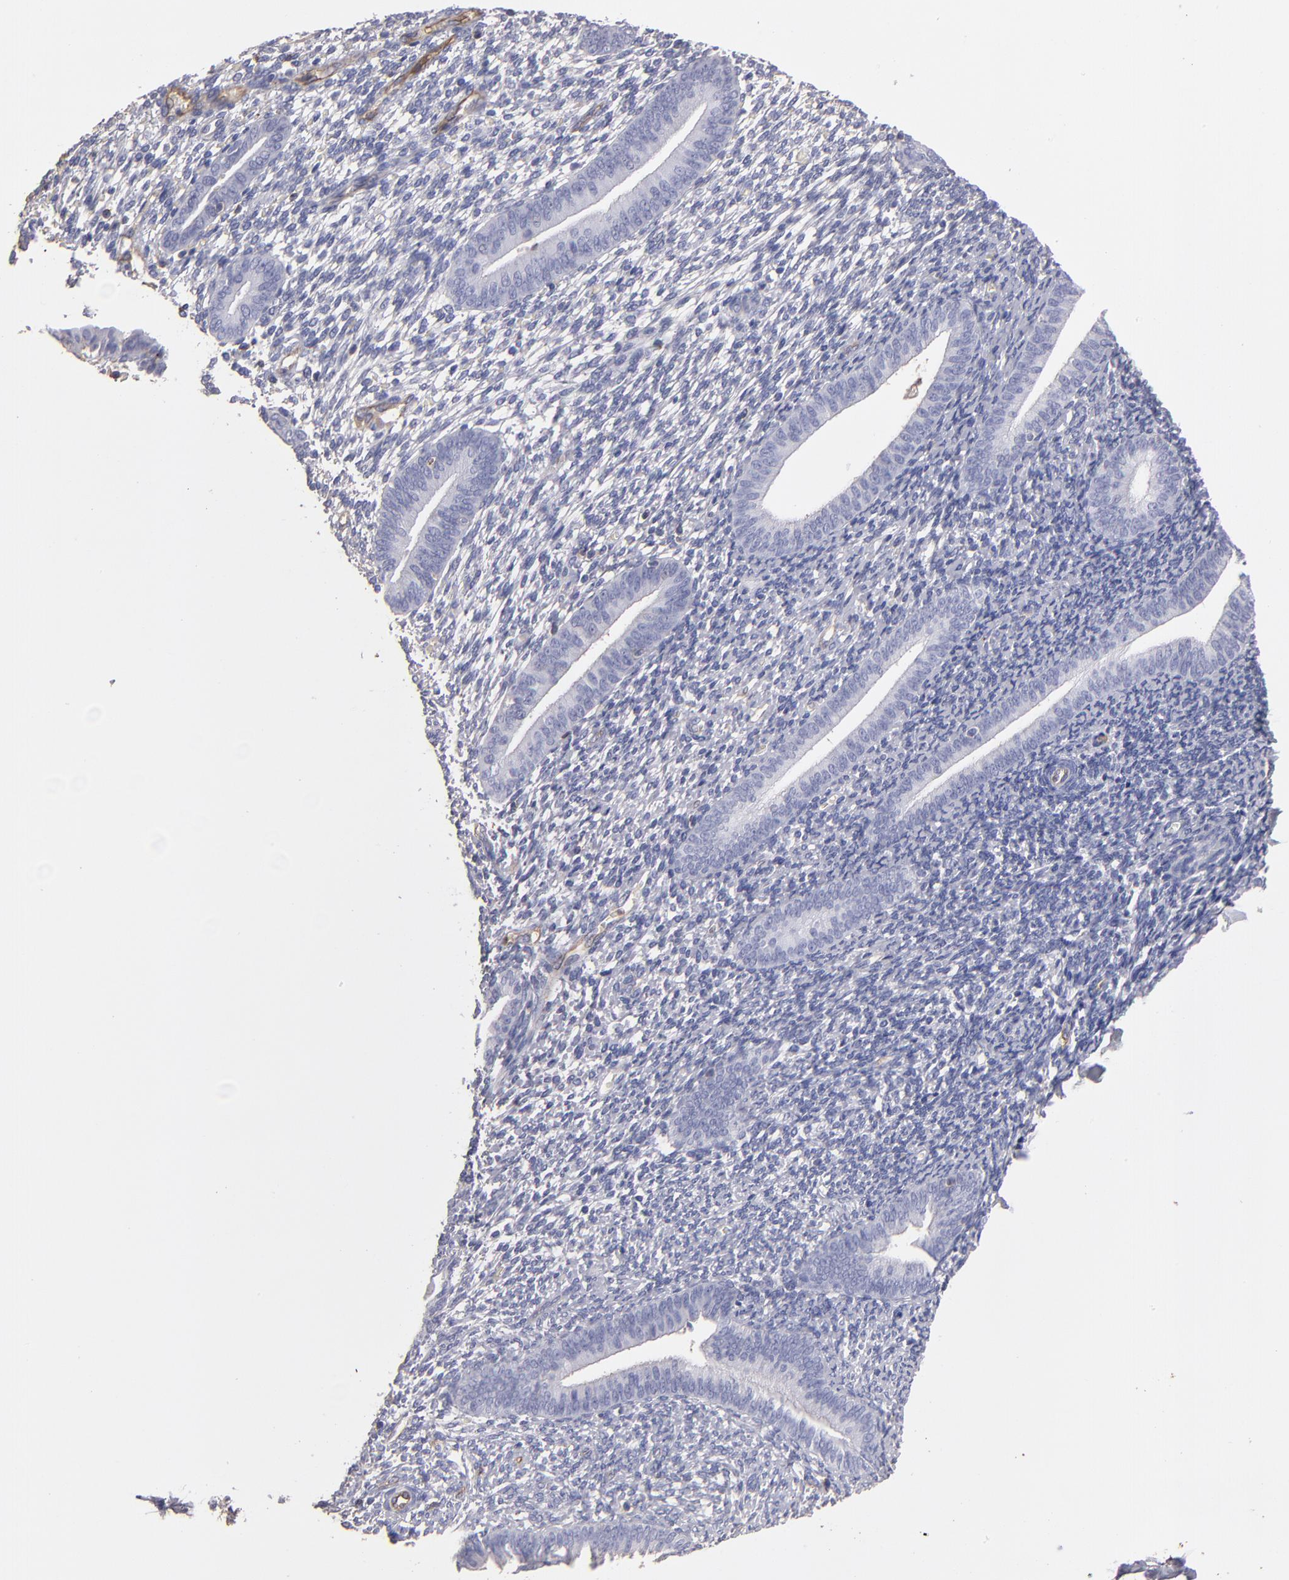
{"staining": {"intensity": "negative", "quantity": "none", "location": "none"}, "tissue": "endometrium", "cell_type": "Cells in endometrial stroma", "image_type": "normal", "snomed": [{"axis": "morphology", "description": "Normal tissue, NOS"}, {"axis": "topography", "description": "Smooth muscle"}, {"axis": "topography", "description": "Endometrium"}], "caption": "Immunohistochemistry (IHC) of normal endometrium displays no expression in cells in endometrial stroma. (Stains: DAB (3,3'-diaminobenzidine) immunohistochemistry (IHC) with hematoxylin counter stain, Microscopy: brightfield microscopy at high magnification).", "gene": "ABCB1", "patient": {"sex": "female", "age": 57}}